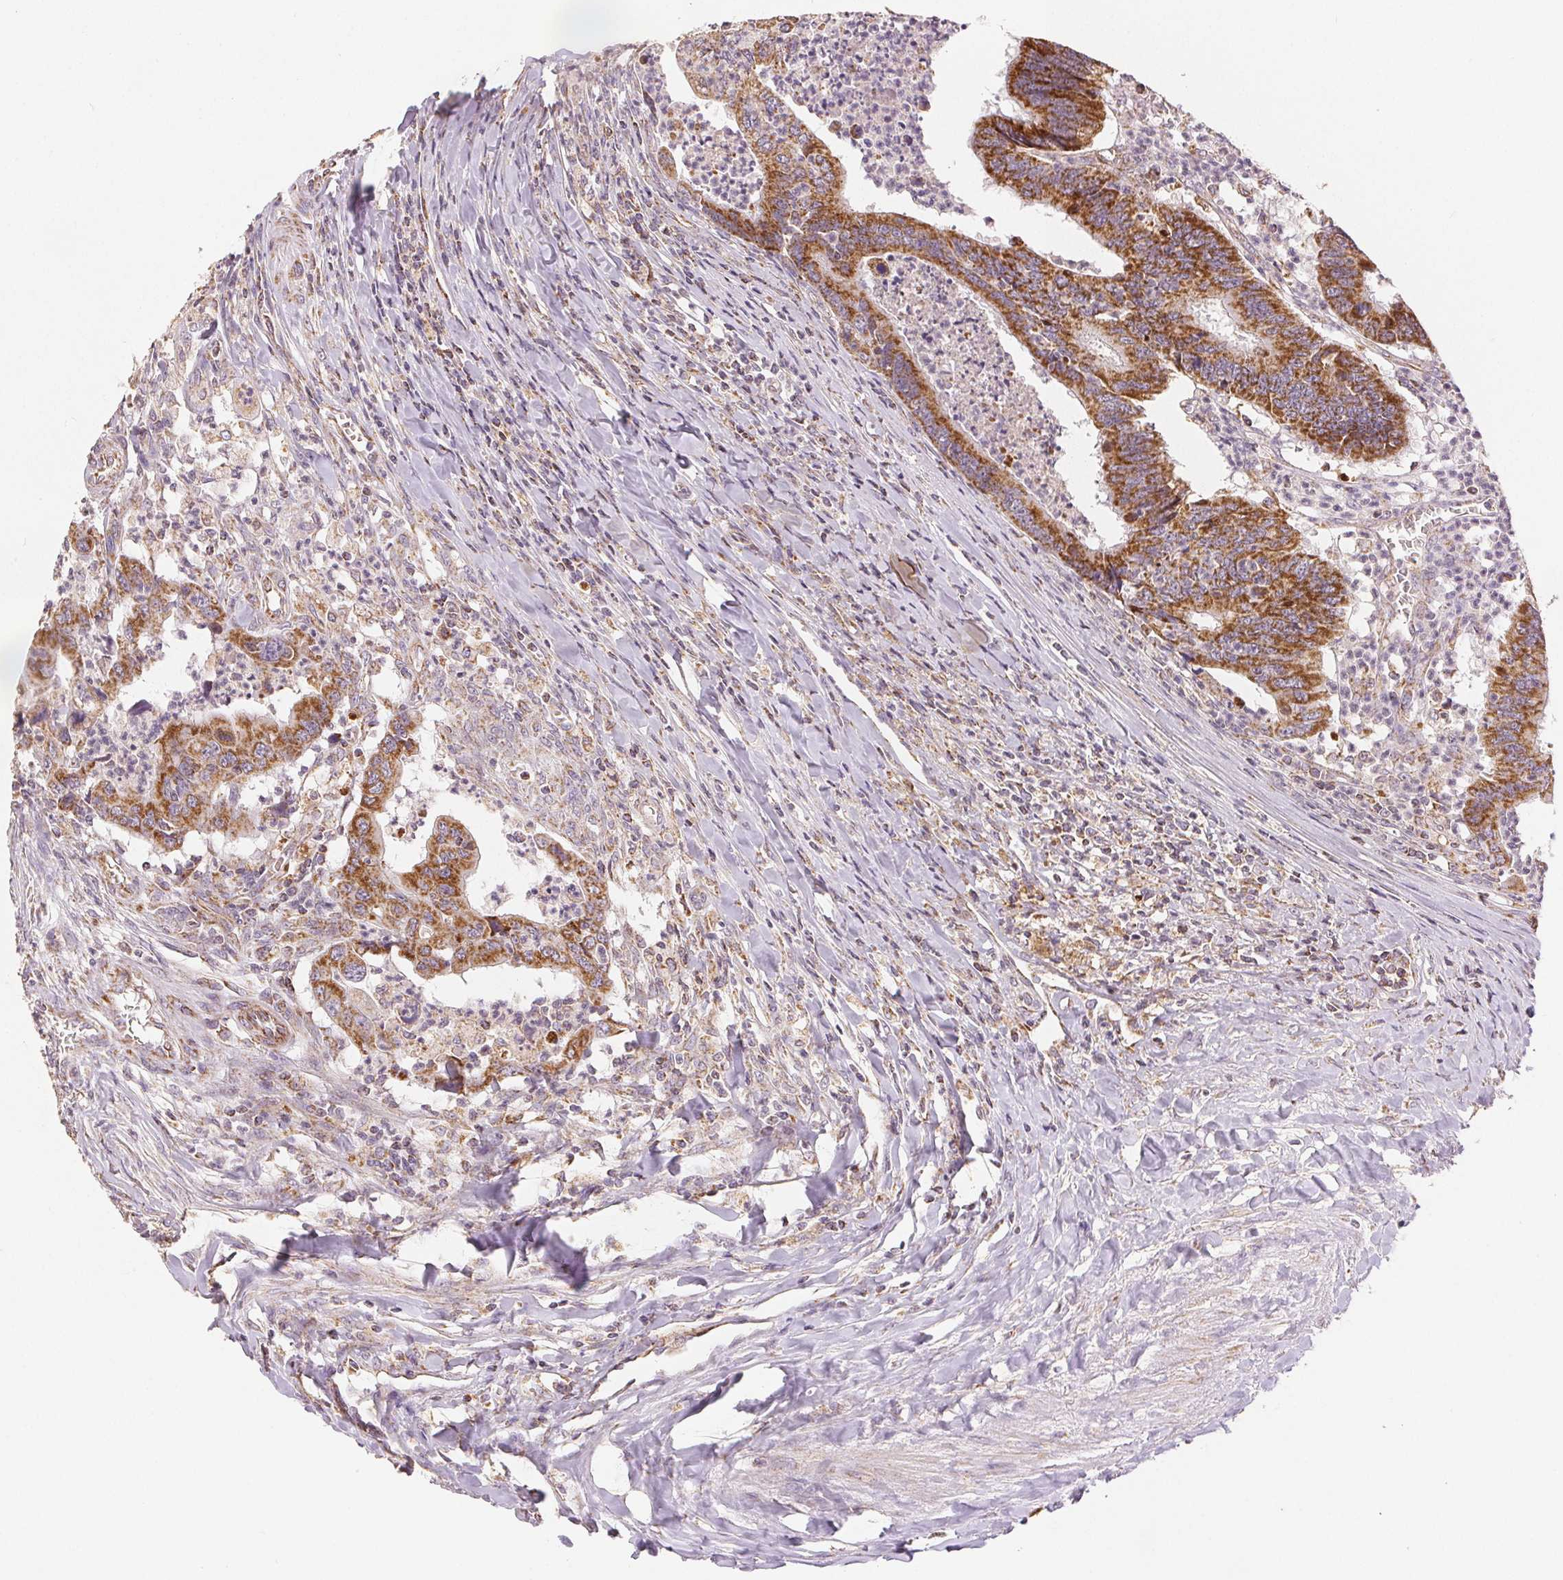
{"staining": {"intensity": "strong", "quantity": ">75%", "location": "cytoplasmic/membranous"}, "tissue": "colorectal cancer", "cell_type": "Tumor cells", "image_type": "cancer", "snomed": [{"axis": "morphology", "description": "Adenocarcinoma, NOS"}, {"axis": "topography", "description": "Colon"}], "caption": "Protein staining exhibits strong cytoplasmic/membranous positivity in approximately >75% of tumor cells in colorectal cancer.", "gene": "SDHB", "patient": {"sex": "female", "age": 67}}